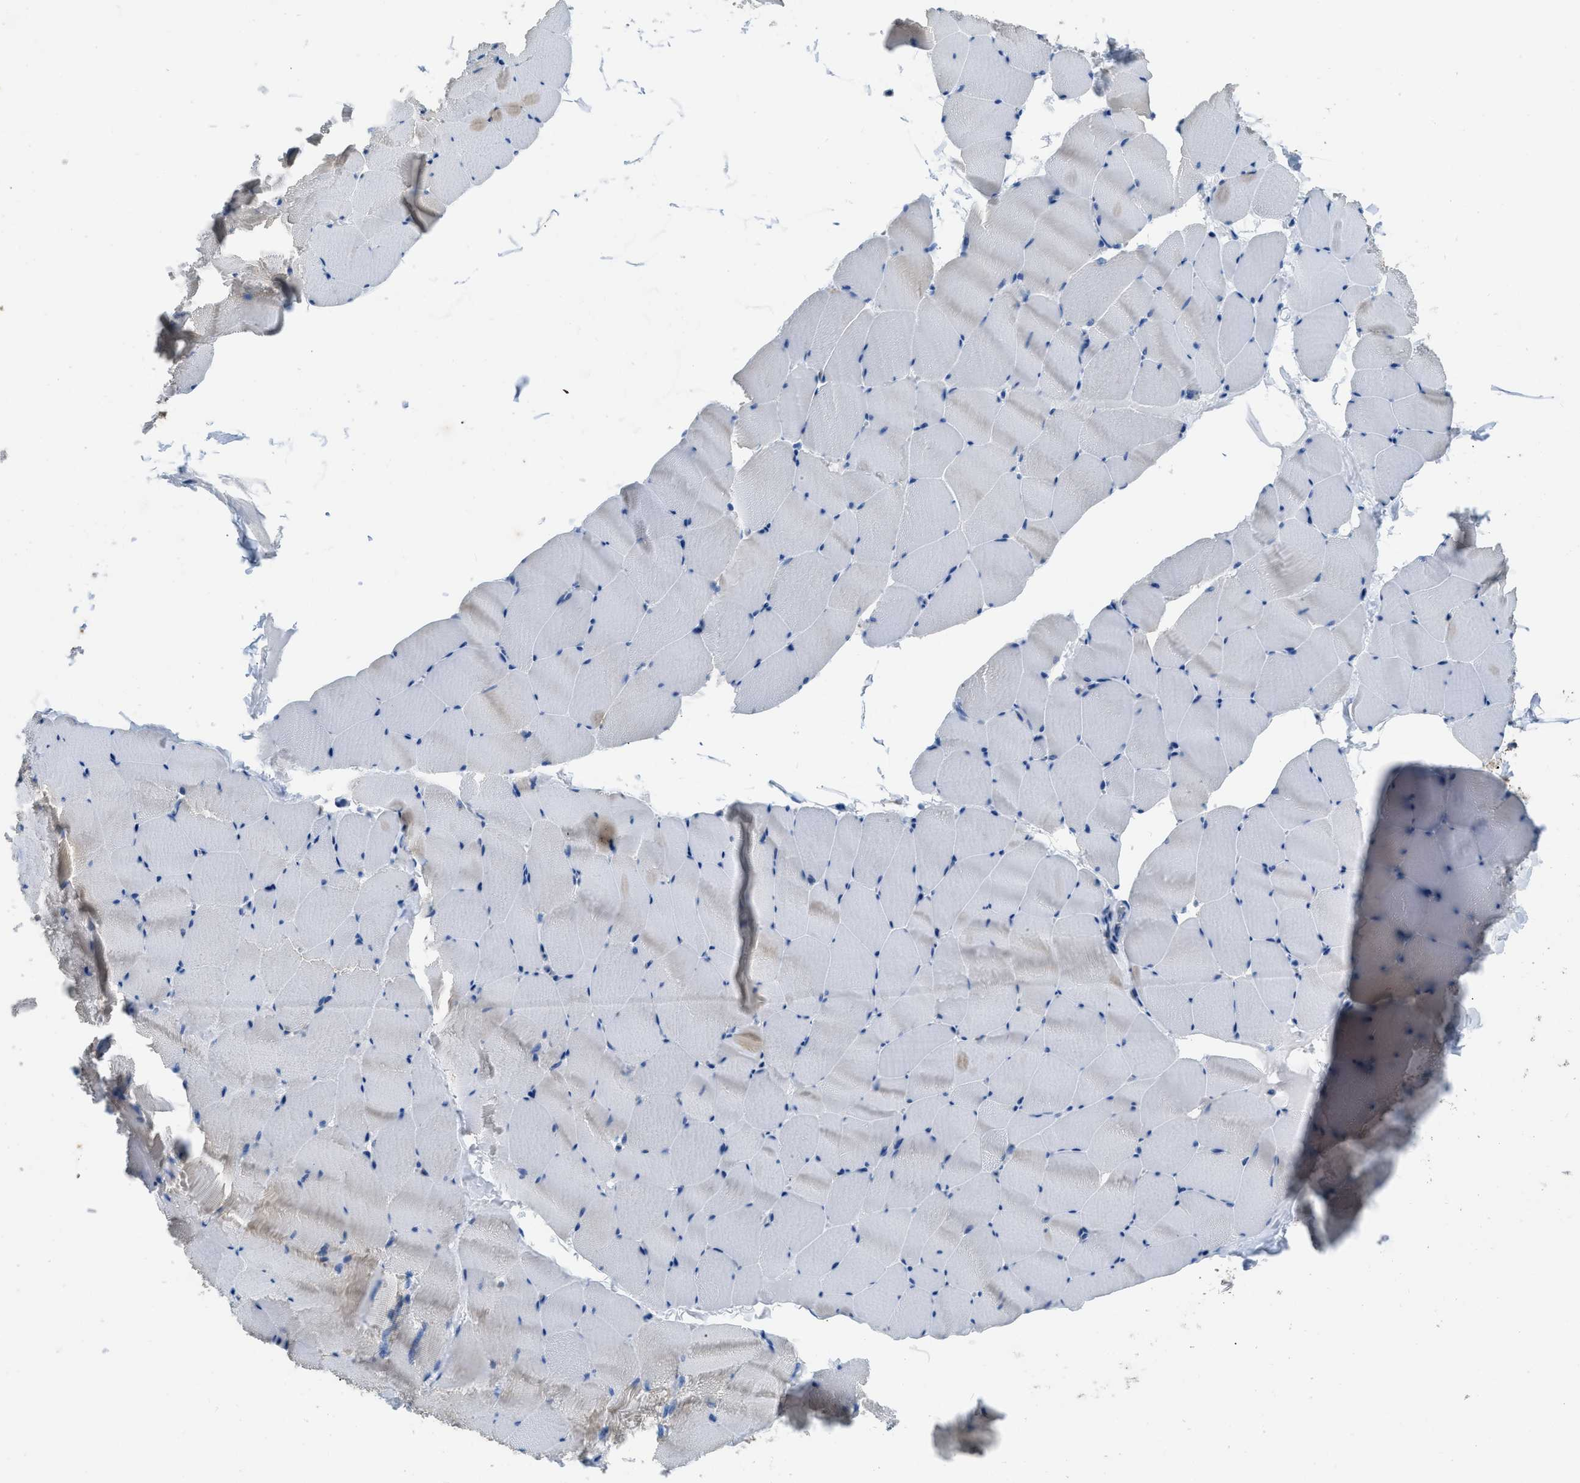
{"staining": {"intensity": "moderate", "quantity": "25%-75%", "location": "cytoplasmic/membranous"}, "tissue": "skeletal muscle", "cell_type": "Myocytes", "image_type": "normal", "snomed": [{"axis": "morphology", "description": "Normal tissue, NOS"}, {"axis": "topography", "description": "Skeletal muscle"}], "caption": "Skeletal muscle stained with a brown dye shows moderate cytoplasmic/membranous positive staining in about 25%-75% of myocytes.", "gene": "ETFB", "patient": {"sex": "male", "age": 62}}